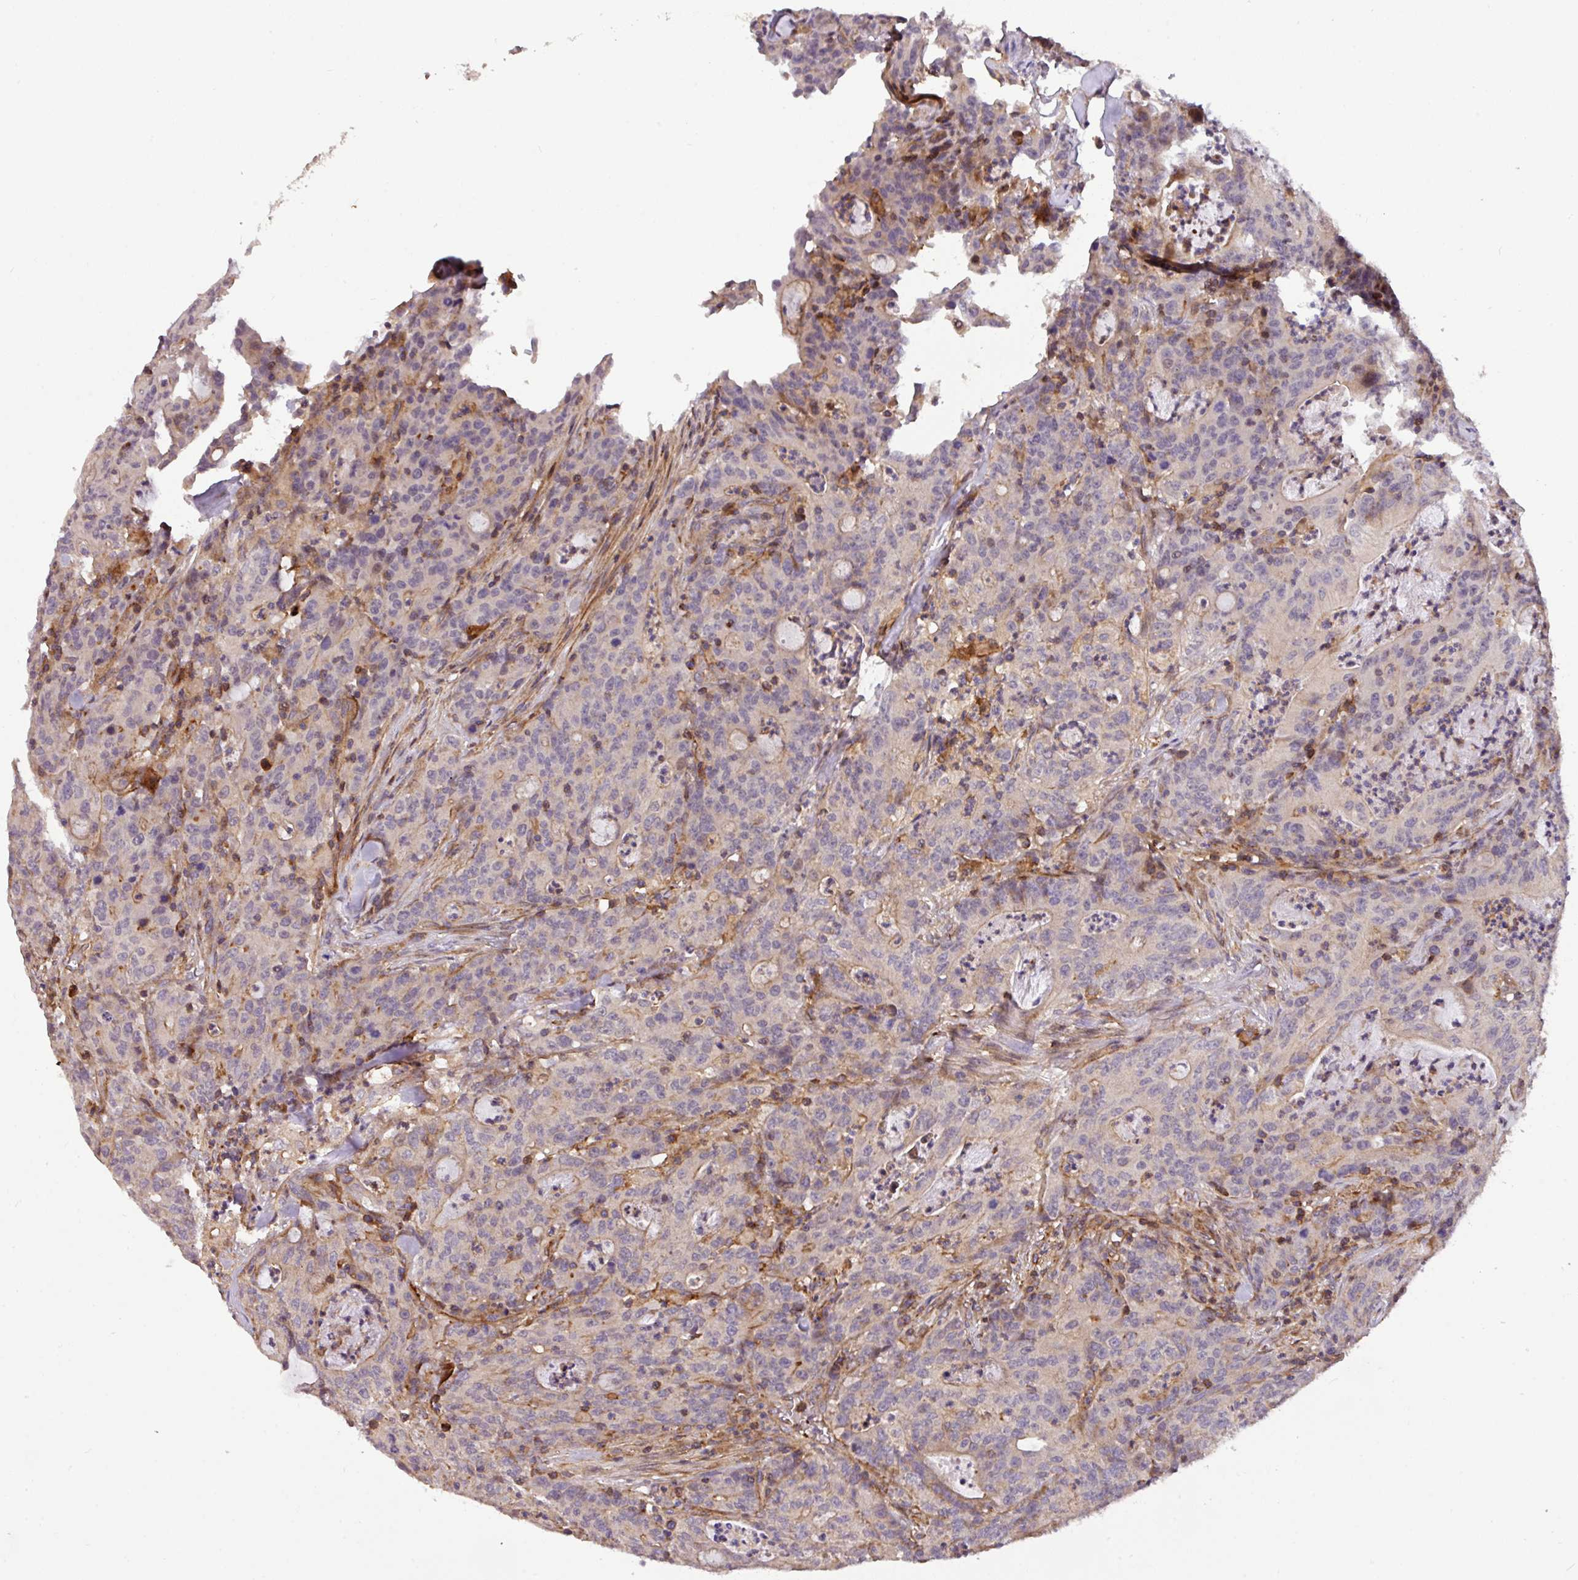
{"staining": {"intensity": "negative", "quantity": "none", "location": "none"}, "tissue": "colorectal cancer", "cell_type": "Tumor cells", "image_type": "cancer", "snomed": [{"axis": "morphology", "description": "Adenocarcinoma, NOS"}, {"axis": "topography", "description": "Colon"}], "caption": "Tumor cells show no significant staining in colorectal adenocarcinoma.", "gene": "CASS4", "patient": {"sex": "male", "age": 83}}